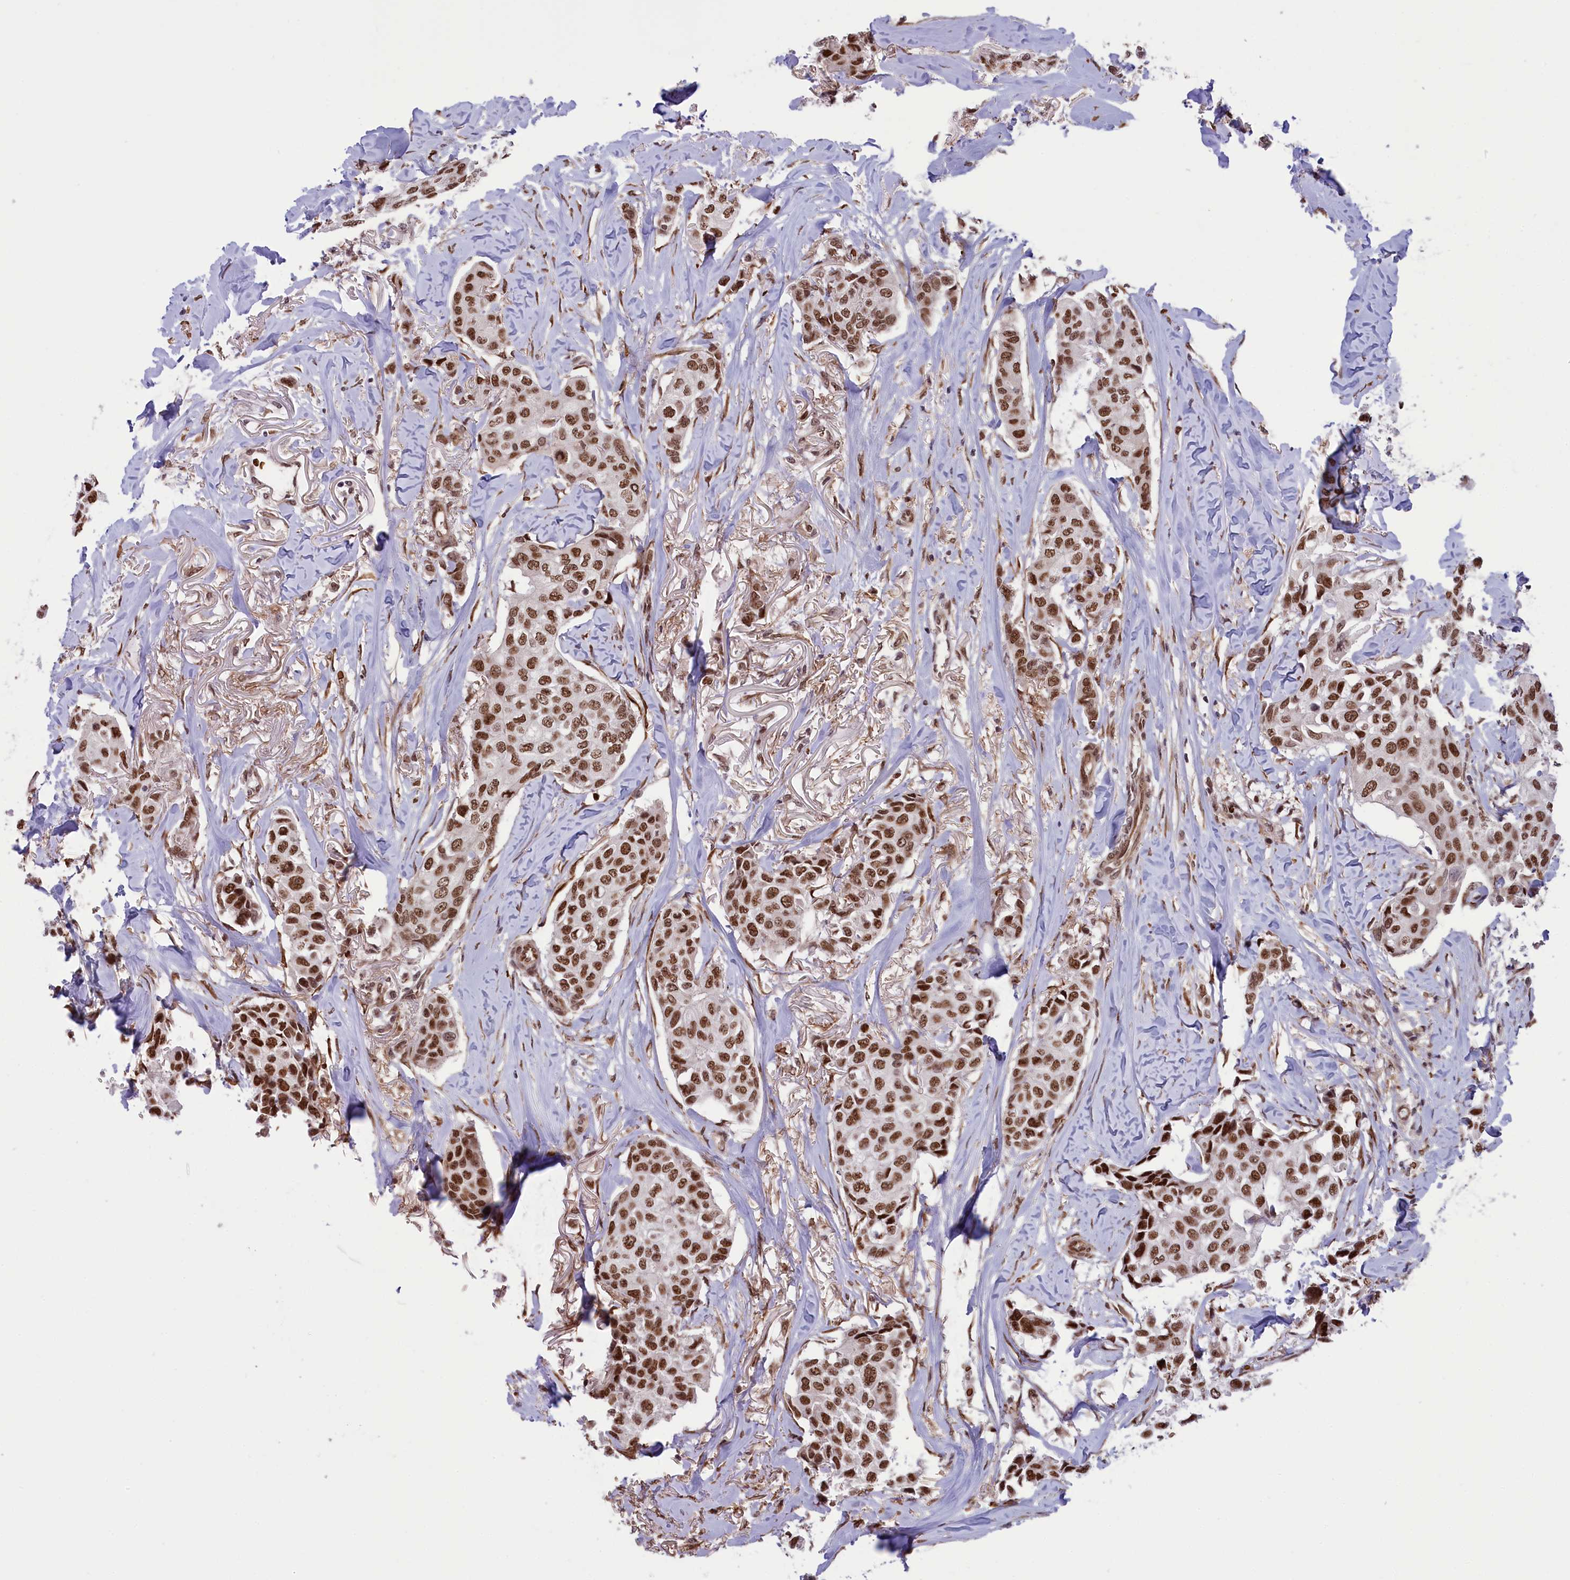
{"staining": {"intensity": "moderate", "quantity": ">75%", "location": "nuclear"}, "tissue": "breast cancer", "cell_type": "Tumor cells", "image_type": "cancer", "snomed": [{"axis": "morphology", "description": "Duct carcinoma"}, {"axis": "topography", "description": "Breast"}], "caption": "There is medium levels of moderate nuclear positivity in tumor cells of breast infiltrating ductal carcinoma, as demonstrated by immunohistochemical staining (brown color).", "gene": "MPHOSPH8", "patient": {"sex": "female", "age": 80}}